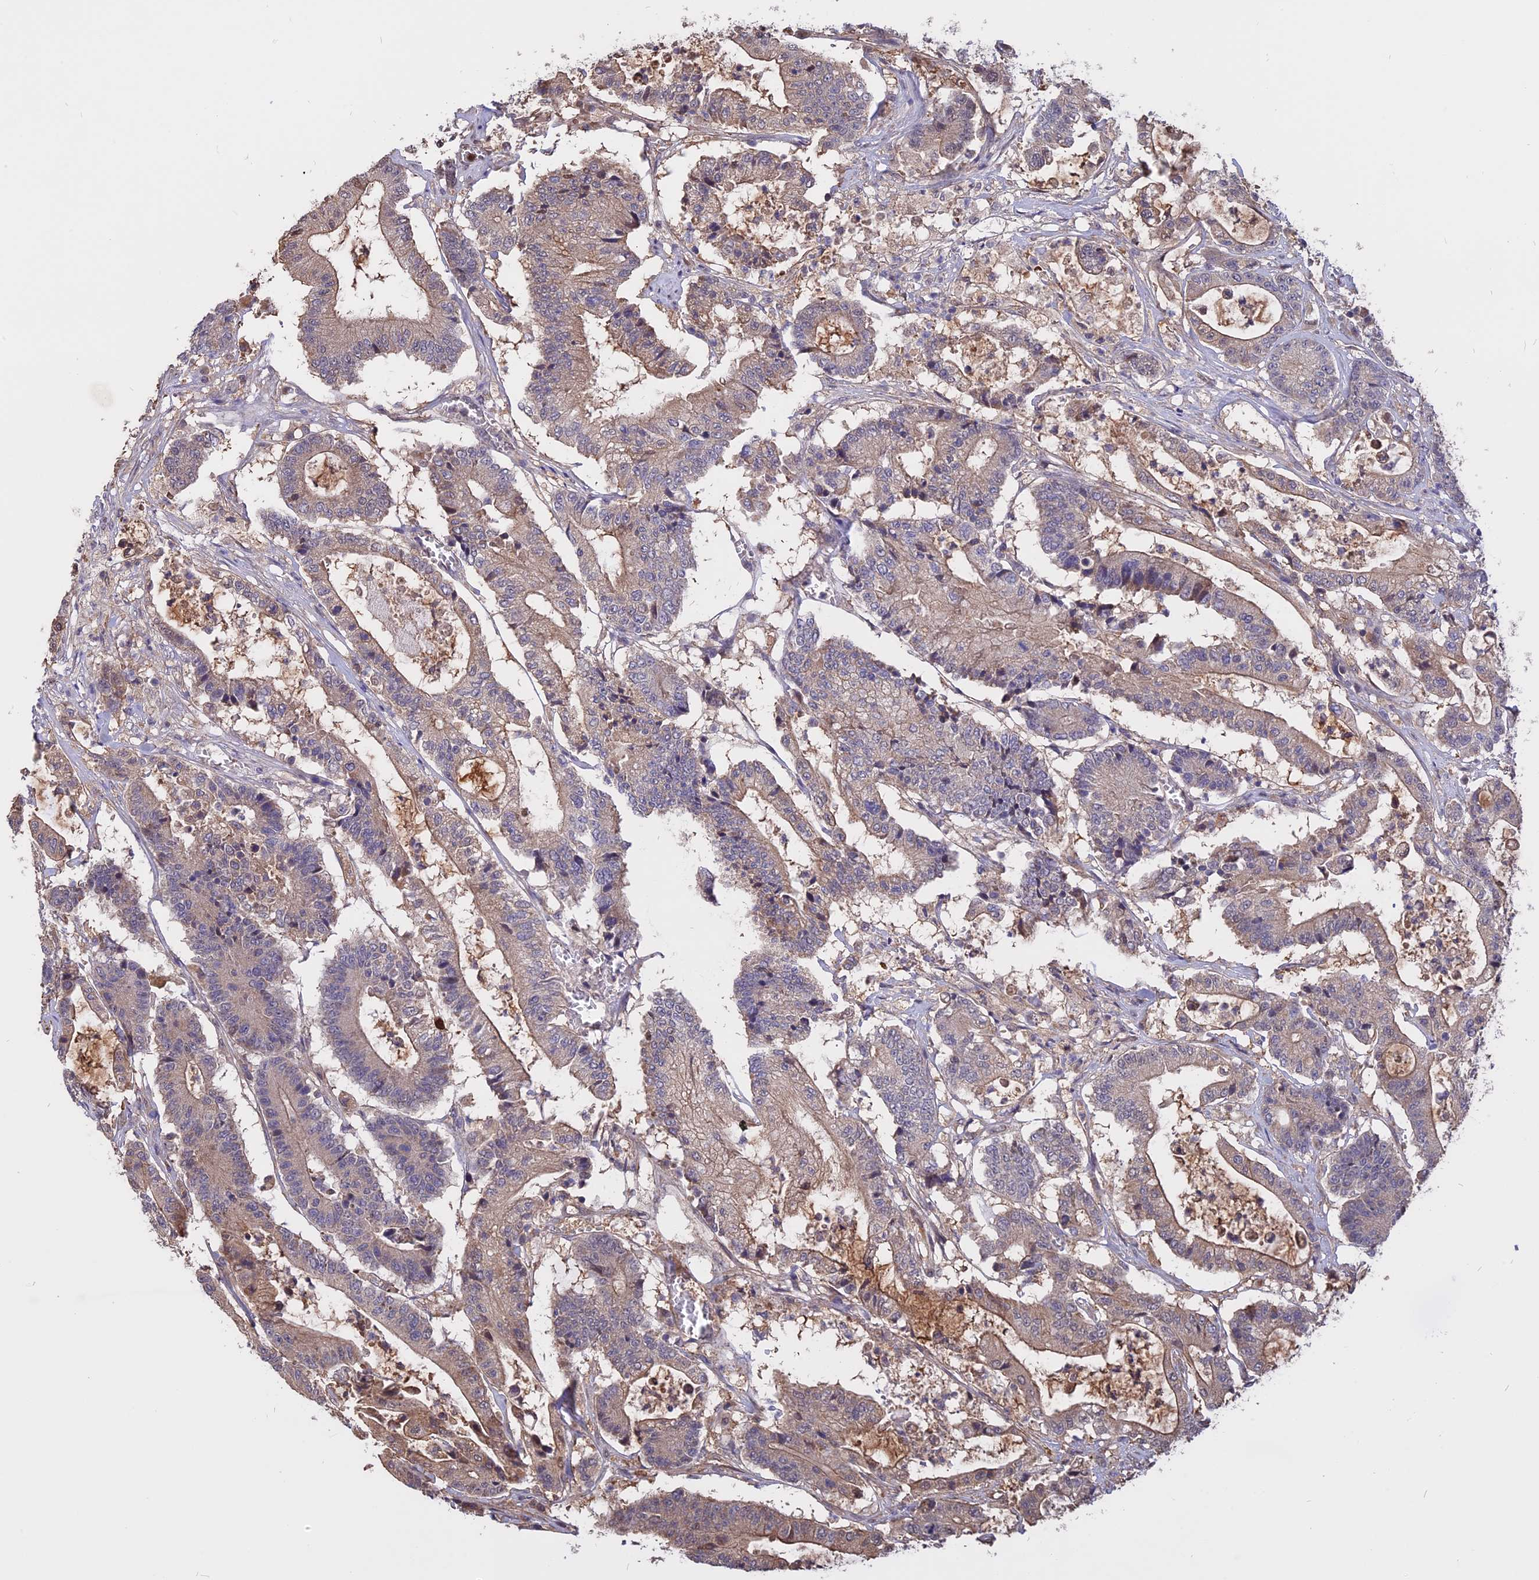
{"staining": {"intensity": "weak", "quantity": "25%-75%", "location": "cytoplasmic/membranous"}, "tissue": "colorectal cancer", "cell_type": "Tumor cells", "image_type": "cancer", "snomed": [{"axis": "morphology", "description": "Adenocarcinoma, NOS"}, {"axis": "topography", "description": "Colon"}], "caption": "Colorectal cancer (adenocarcinoma) tissue reveals weak cytoplasmic/membranous positivity in approximately 25%-75% of tumor cells", "gene": "CARMIL2", "patient": {"sex": "female", "age": 84}}